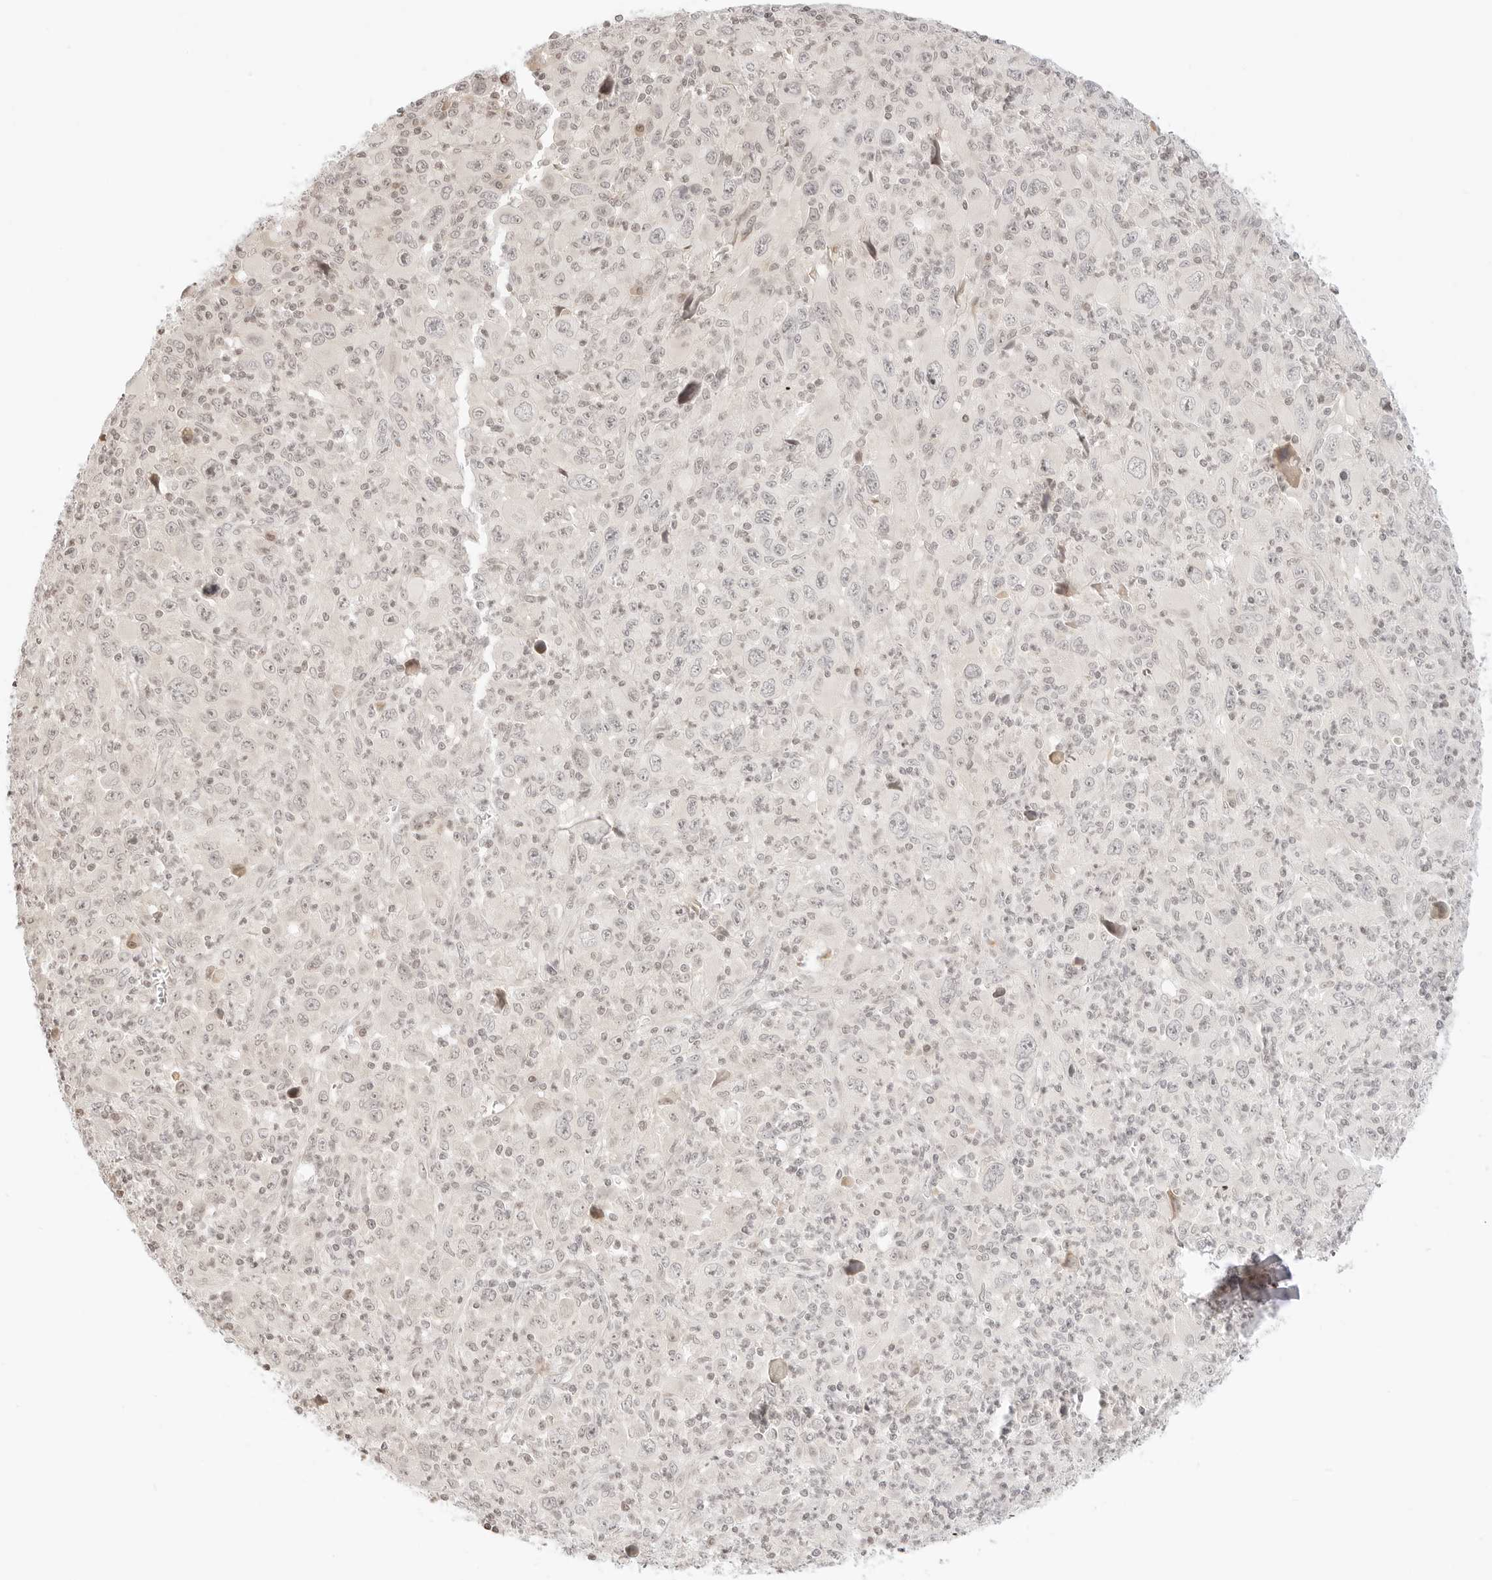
{"staining": {"intensity": "negative", "quantity": "none", "location": "none"}, "tissue": "melanoma", "cell_type": "Tumor cells", "image_type": "cancer", "snomed": [{"axis": "morphology", "description": "Malignant melanoma, Metastatic site"}, {"axis": "topography", "description": "Skin"}], "caption": "This is an immunohistochemistry image of malignant melanoma (metastatic site). There is no staining in tumor cells.", "gene": "RPS6KL1", "patient": {"sex": "female", "age": 56}}